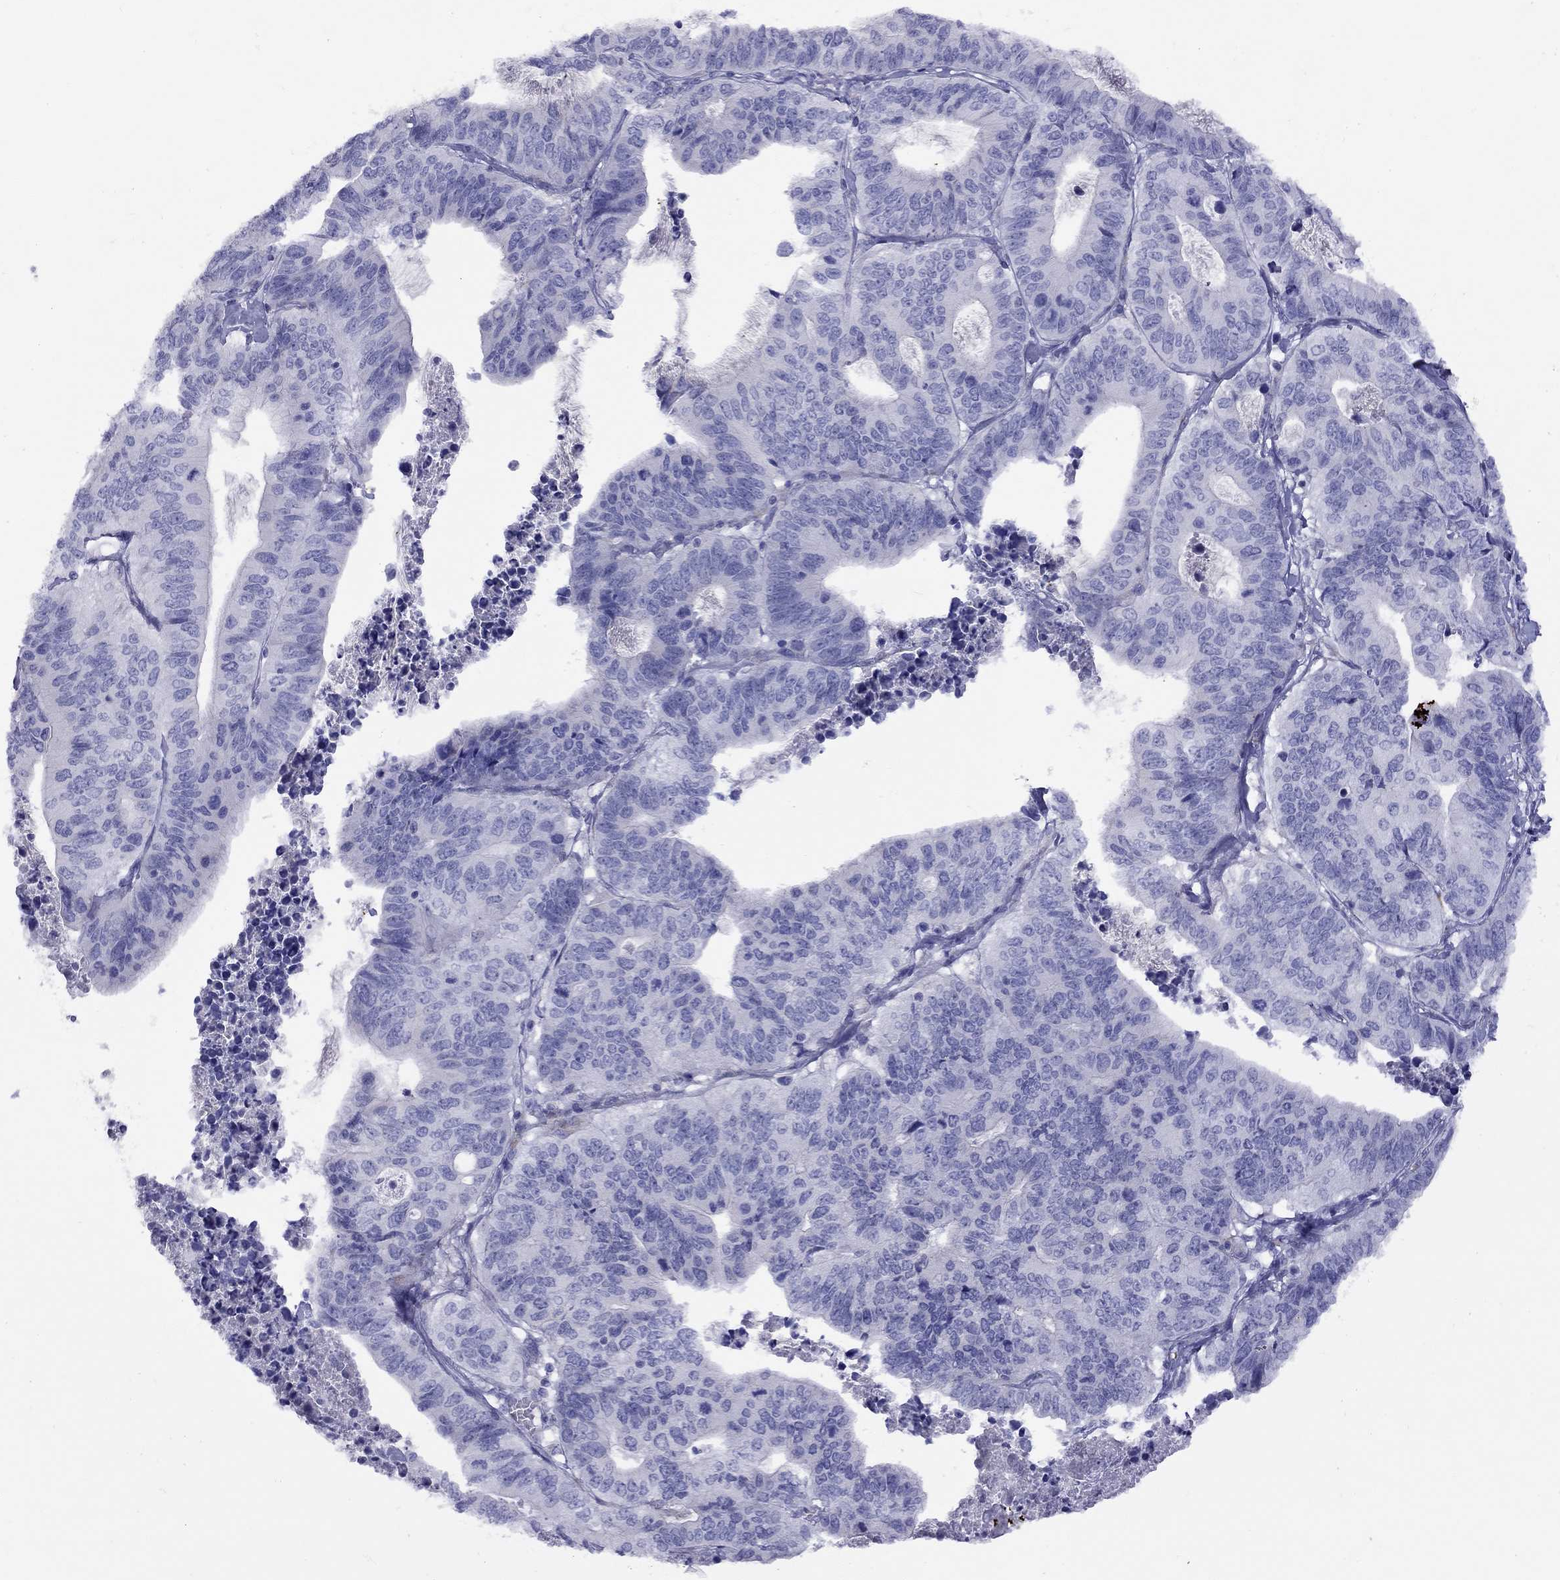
{"staining": {"intensity": "negative", "quantity": "none", "location": "none"}, "tissue": "stomach cancer", "cell_type": "Tumor cells", "image_type": "cancer", "snomed": [{"axis": "morphology", "description": "Adenocarcinoma, NOS"}, {"axis": "topography", "description": "Stomach, upper"}], "caption": "Tumor cells show no significant positivity in stomach cancer. The staining was performed using DAB to visualize the protein expression in brown, while the nuclei were stained in blue with hematoxylin (Magnification: 20x).", "gene": "CPNE4", "patient": {"sex": "female", "age": 67}}